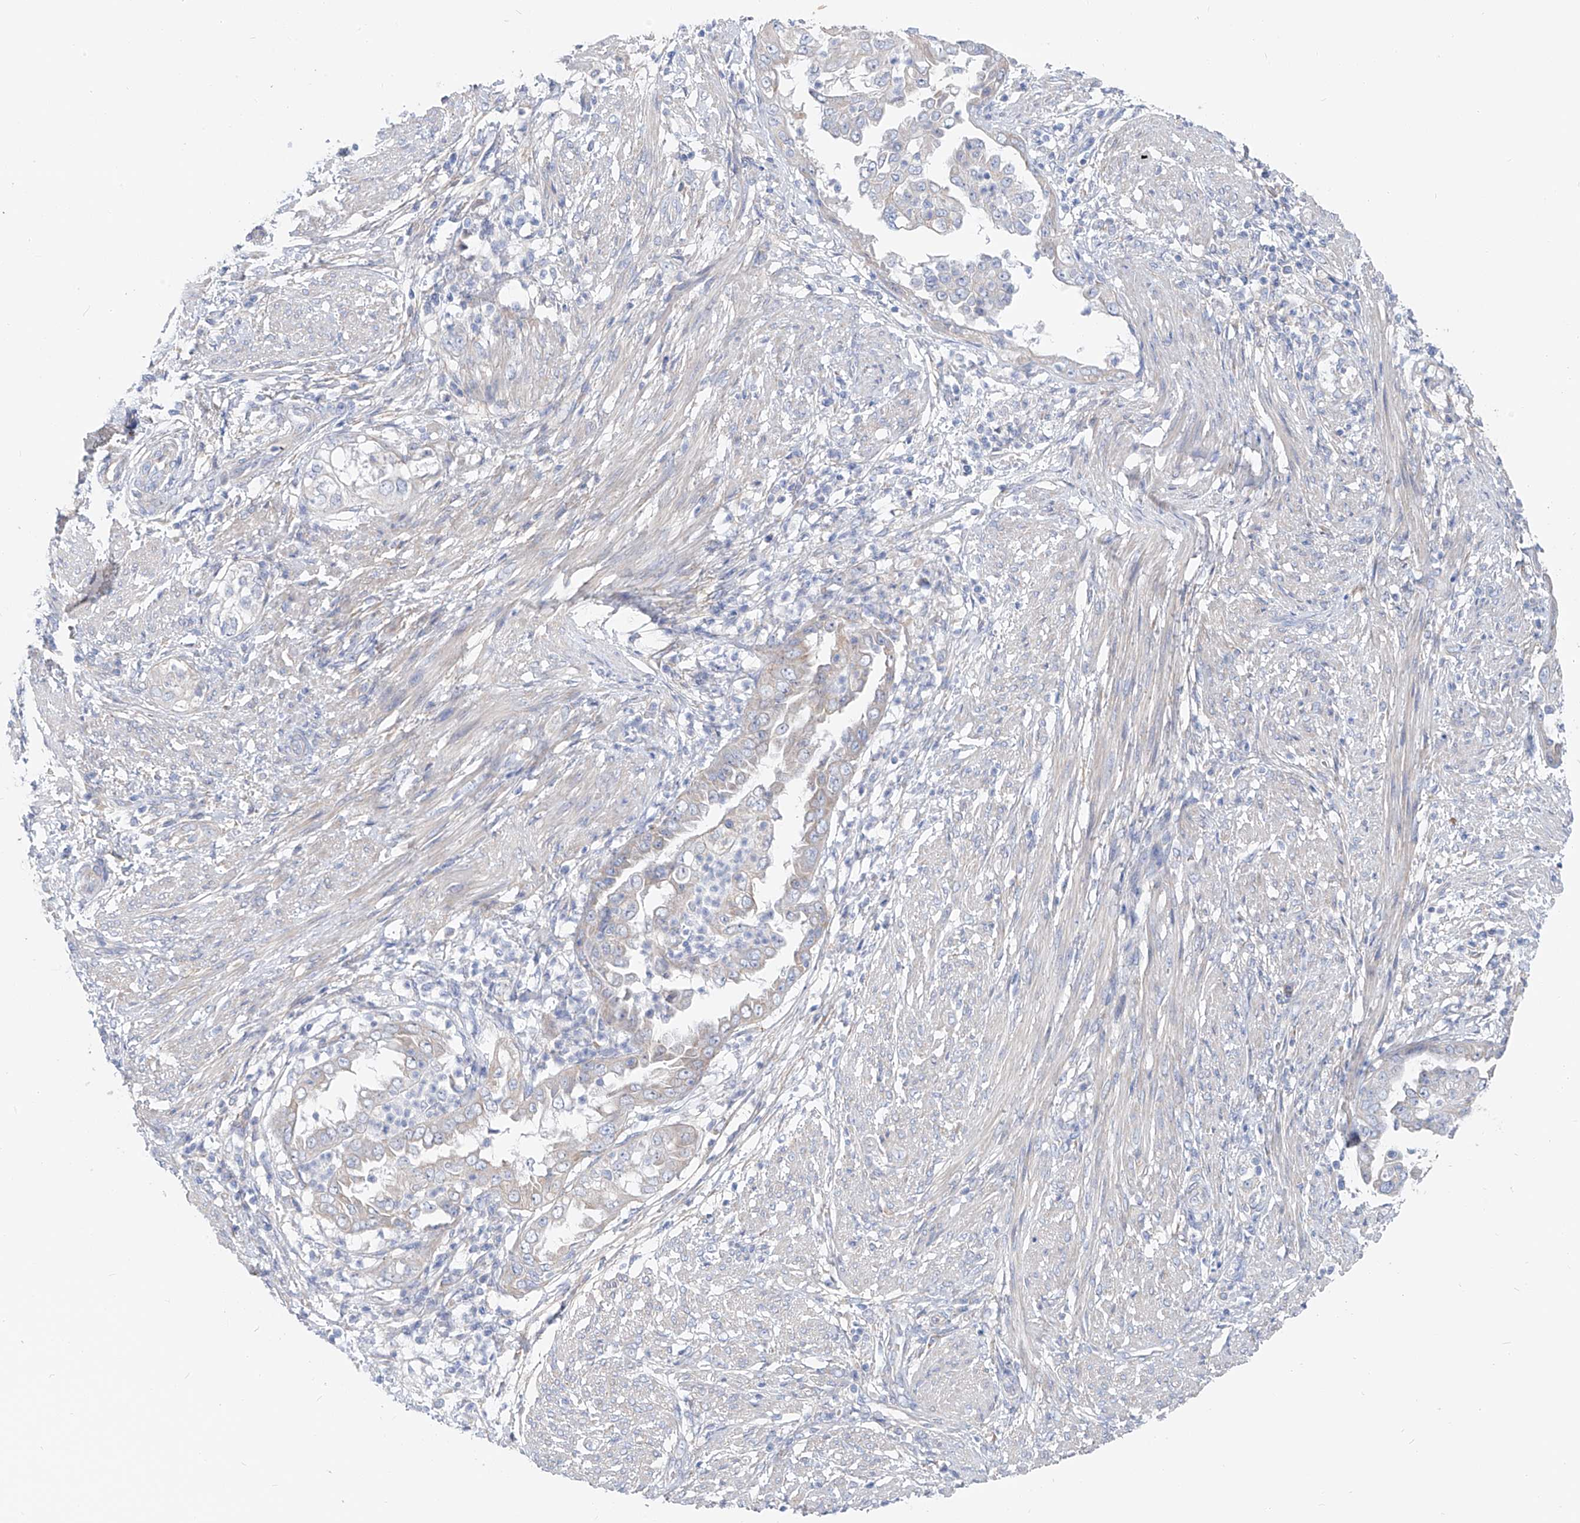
{"staining": {"intensity": "negative", "quantity": "none", "location": "none"}, "tissue": "endometrial cancer", "cell_type": "Tumor cells", "image_type": "cancer", "snomed": [{"axis": "morphology", "description": "Adenocarcinoma, NOS"}, {"axis": "topography", "description": "Endometrium"}], "caption": "Immunohistochemistry image of neoplastic tissue: human adenocarcinoma (endometrial) stained with DAB (3,3'-diaminobenzidine) shows no significant protein staining in tumor cells.", "gene": "UFL1", "patient": {"sex": "female", "age": 85}}